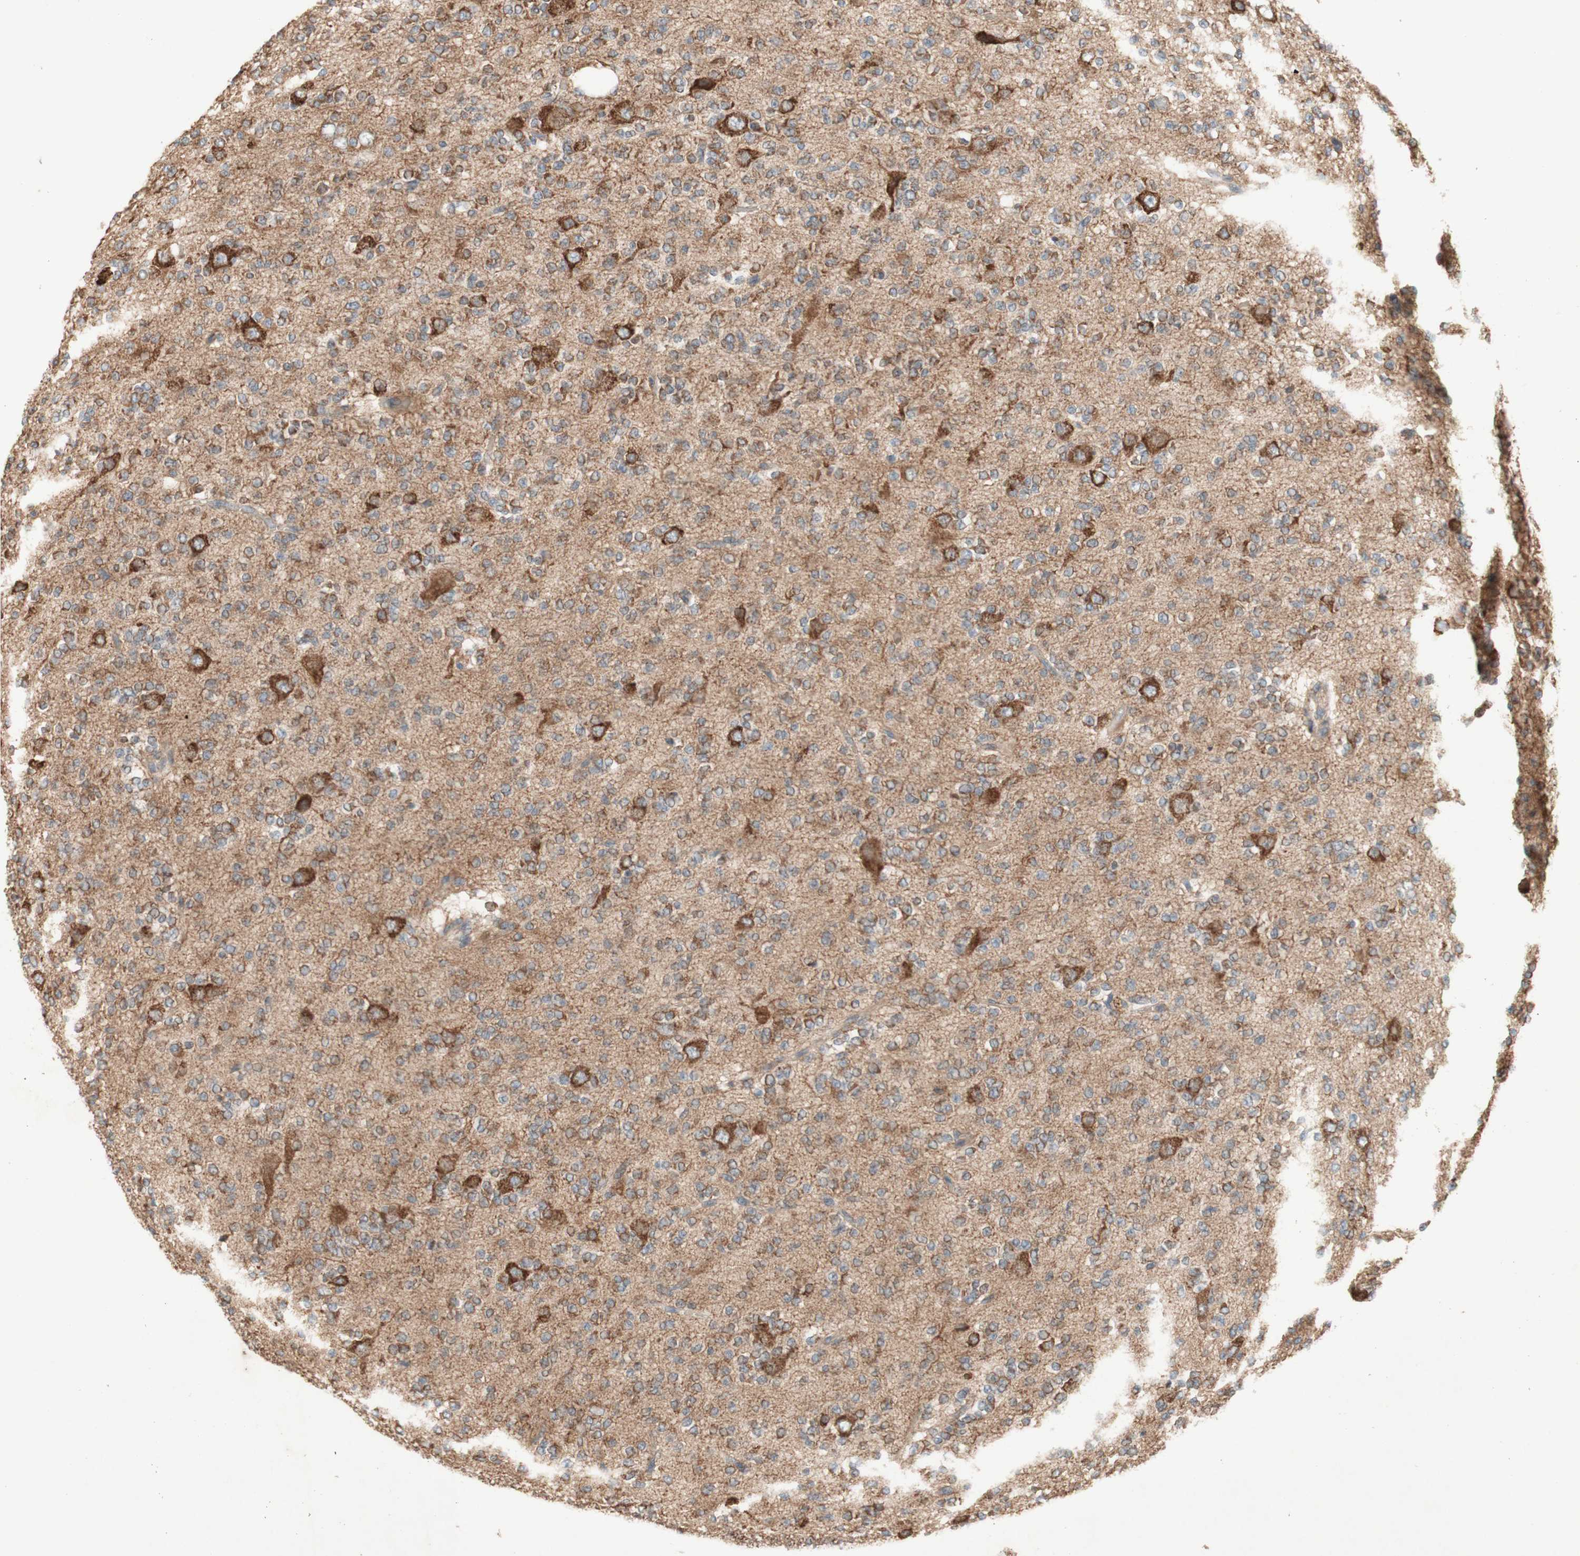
{"staining": {"intensity": "moderate", "quantity": ">75%", "location": "cytoplasmic/membranous"}, "tissue": "glioma", "cell_type": "Tumor cells", "image_type": "cancer", "snomed": [{"axis": "morphology", "description": "Glioma, malignant, Low grade"}, {"axis": "topography", "description": "Brain"}], "caption": "Protein staining by immunohistochemistry (IHC) shows moderate cytoplasmic/membranous expression in approximately >75% of tumor cells in malignant low-grade glioma.", "gene": "SOCS2", "patient": {"sex": "male", "age": 38}}